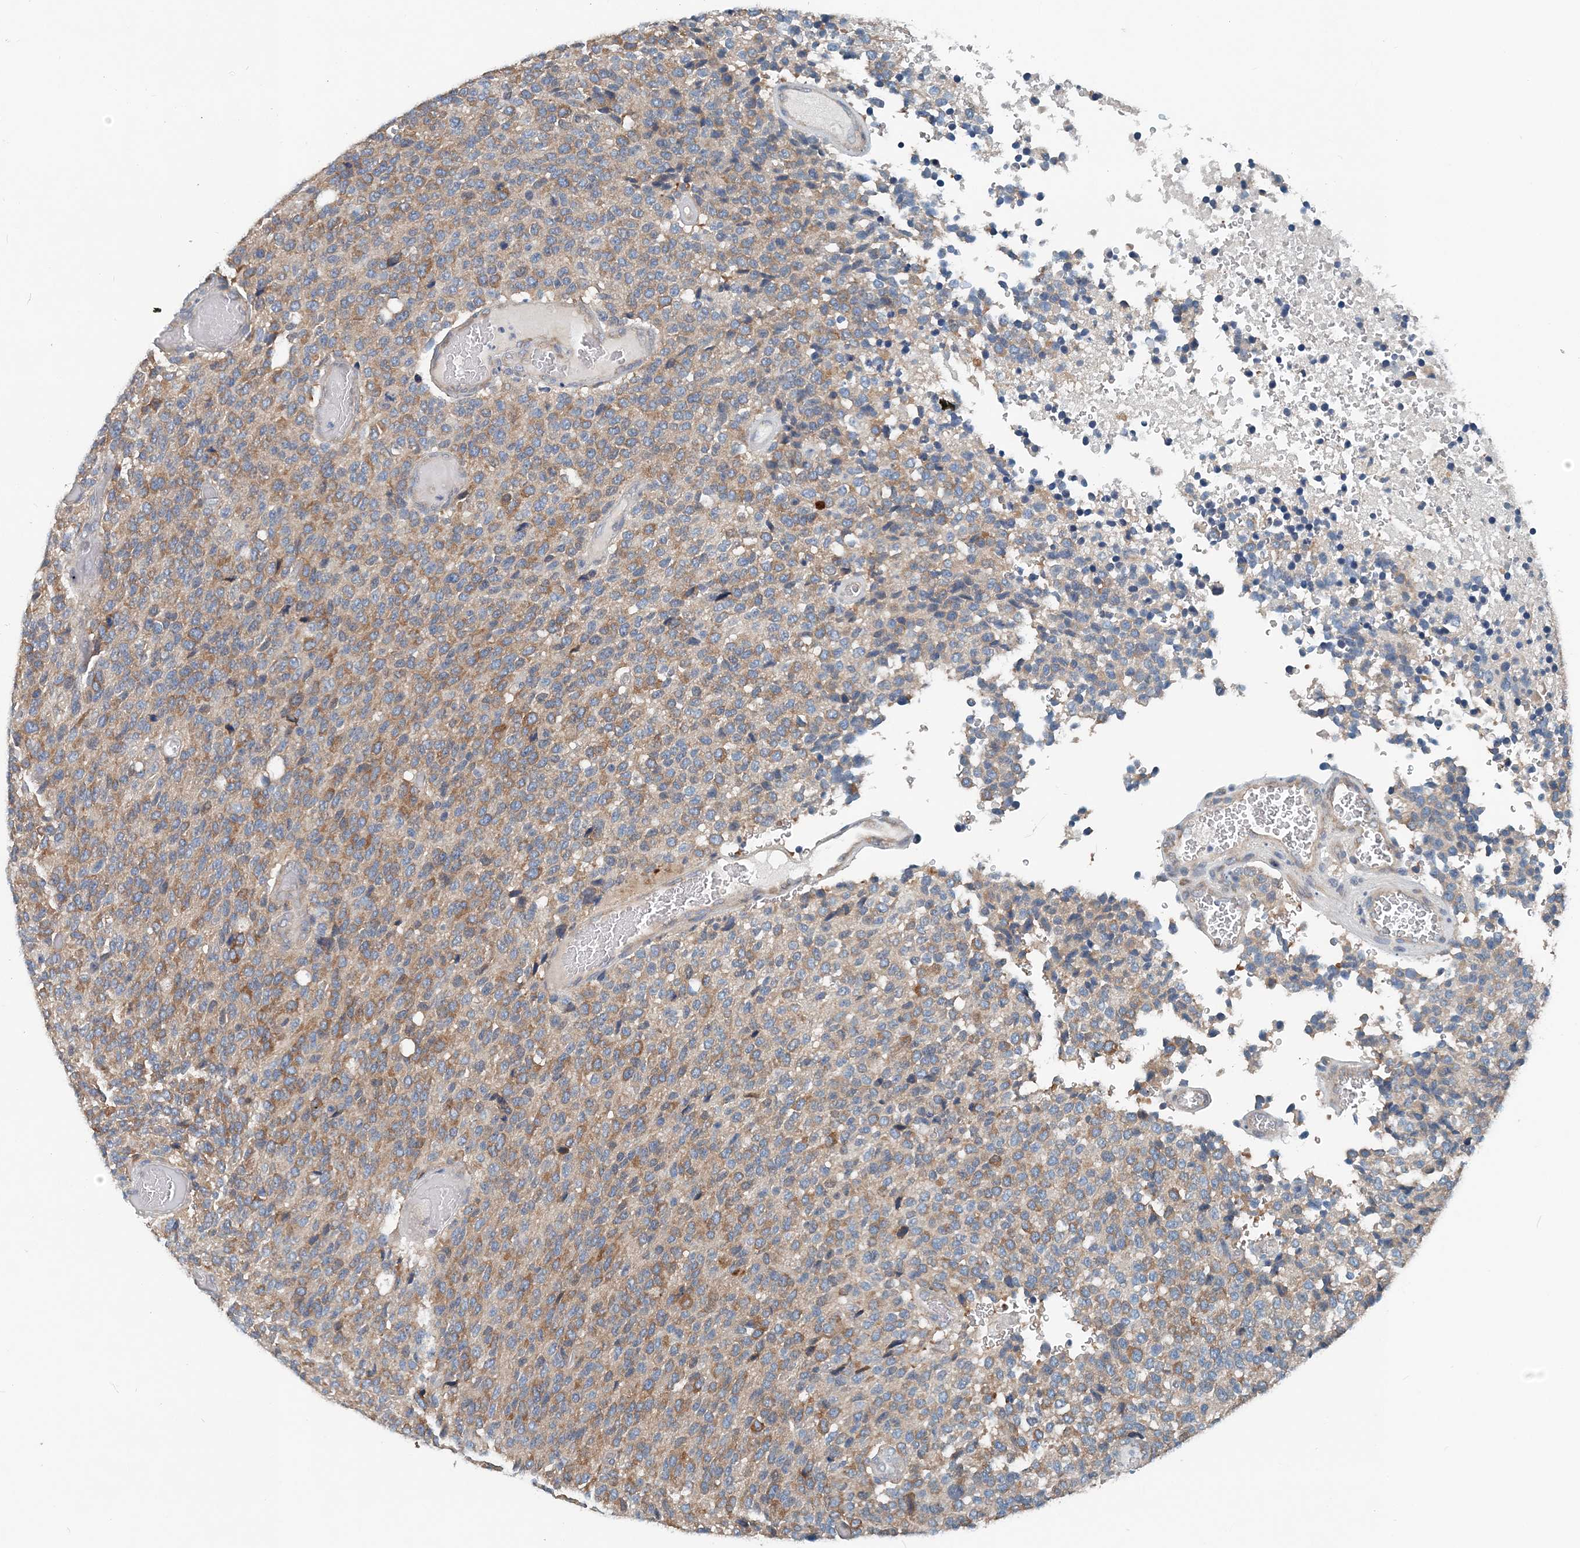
{"staining": {"intensity": "moderate", "quantity": "25%-75%", "location": "cytoplasmic/membranous"}, "tissue": "glioma", "cell_type": "Tumor cells", "image_type": "cancer", "snomed": [{"axis": "morphology", "description": "Glioma, malignant, High grade"}, {"axis": "topography", "description": "pancreas cauda"}], "caption": "Protein staining demonstrates moderate cytoplasmic/membranous positivity in approximately 25%-75% of tumor cells in malignant high-grade glioma. The staining was performed using DAB (3,3'-diaminobenzidine) to visualize the protein expression in brown, while the nuclei were stained in blue with hematoxylin (Magnification: 20x).", "gene": "EEF1A2", "patient": {"sex": "male", "age": 60}}